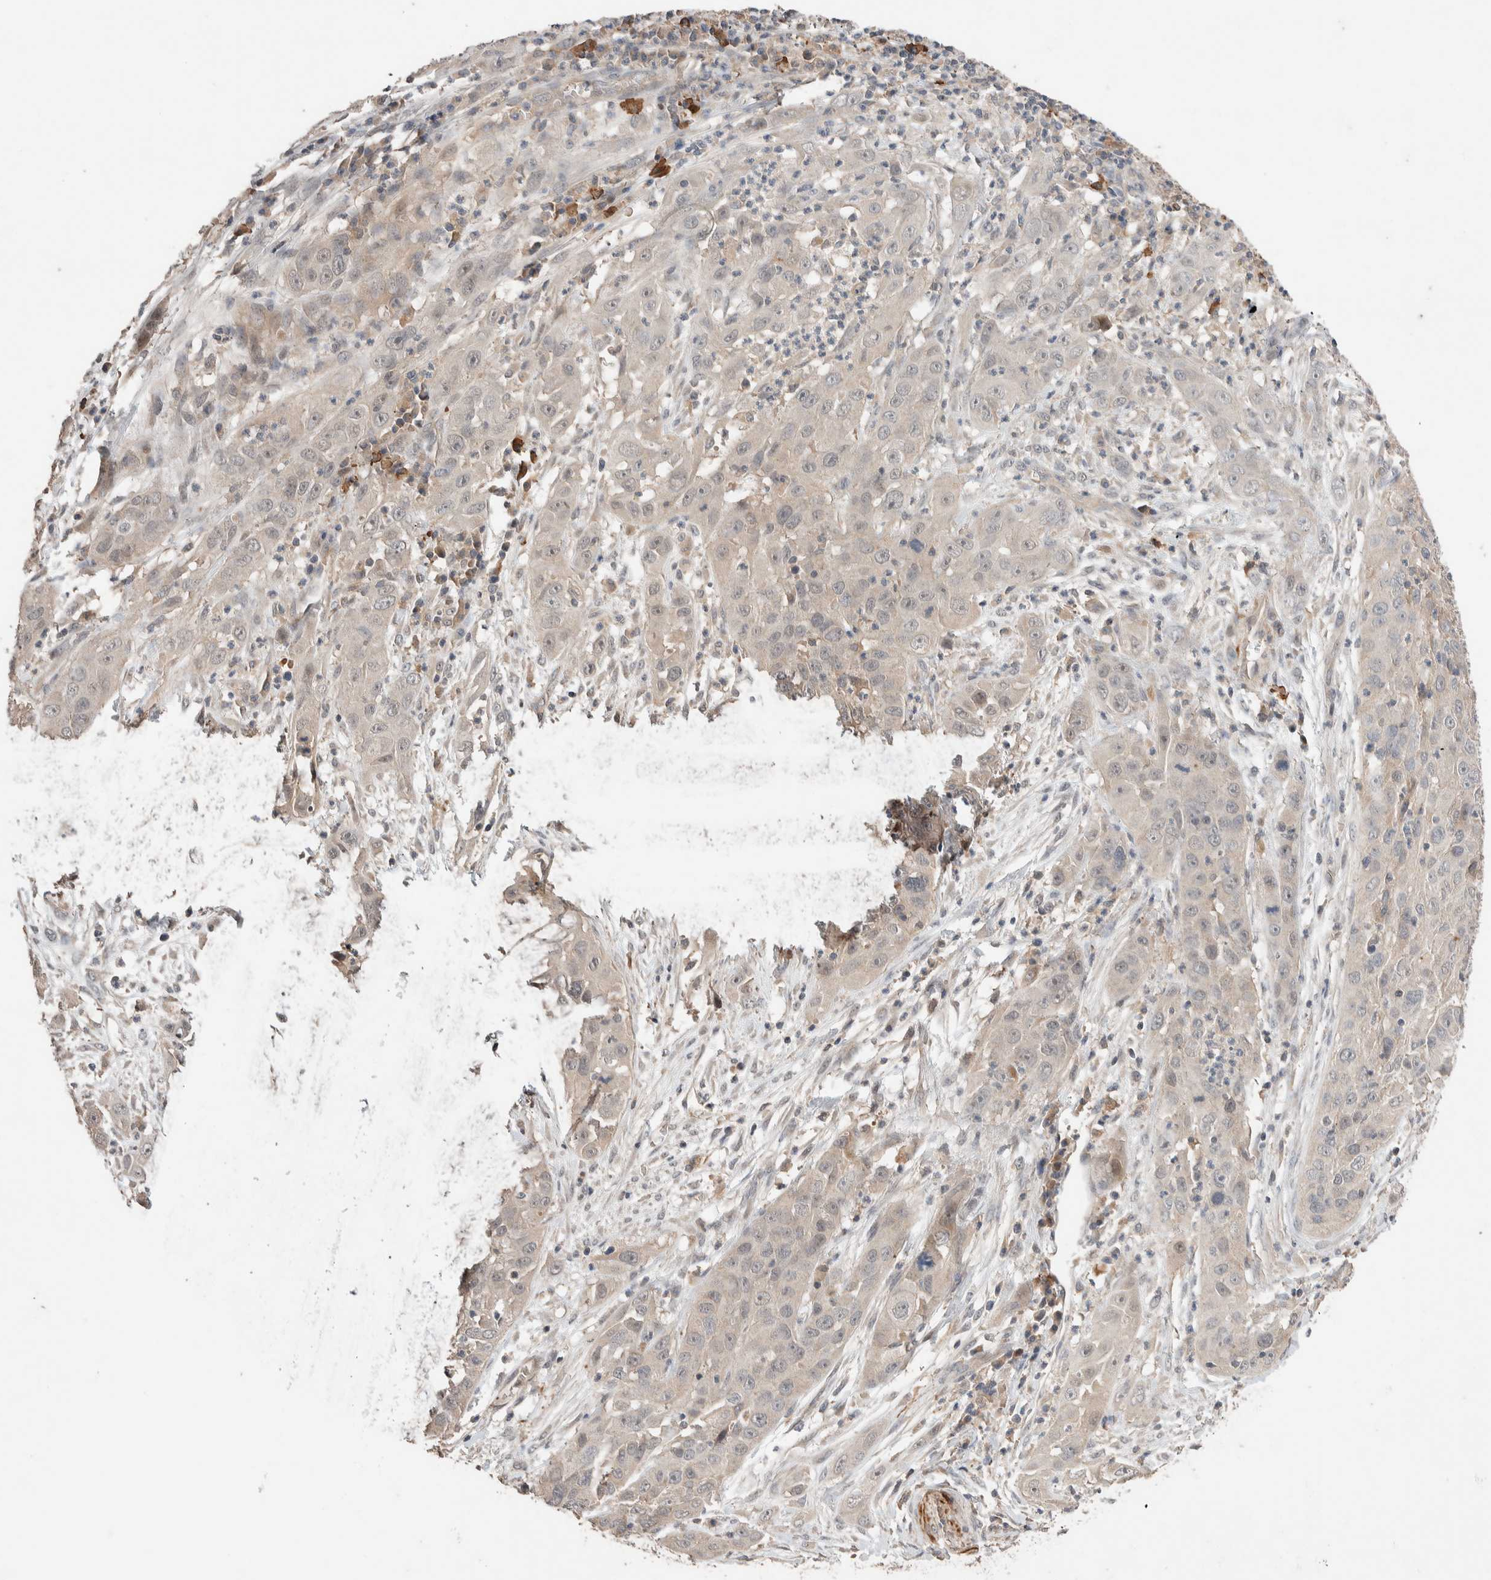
{"staining": {"intensity": "negative", "quantity": "none", "location": "none"}, "tissue": "cervical cancer", "cell_type": "Tumor cells", "image_type": "cancer", "snomed": [{"axis": "morphology", "description": "Squamous cell carcinoma, NOS"}, {"axis": "topography", "description": "Cervix"}], "caption": "High power microscopy photomicrograph of an immunohistochemistry photomicrograph of cervical cancer (squamous cell carcinoma), revealing no significant staining in tumor cells.", "gene": "WDR91", "patient": {"sex": "female", "age": 32}}